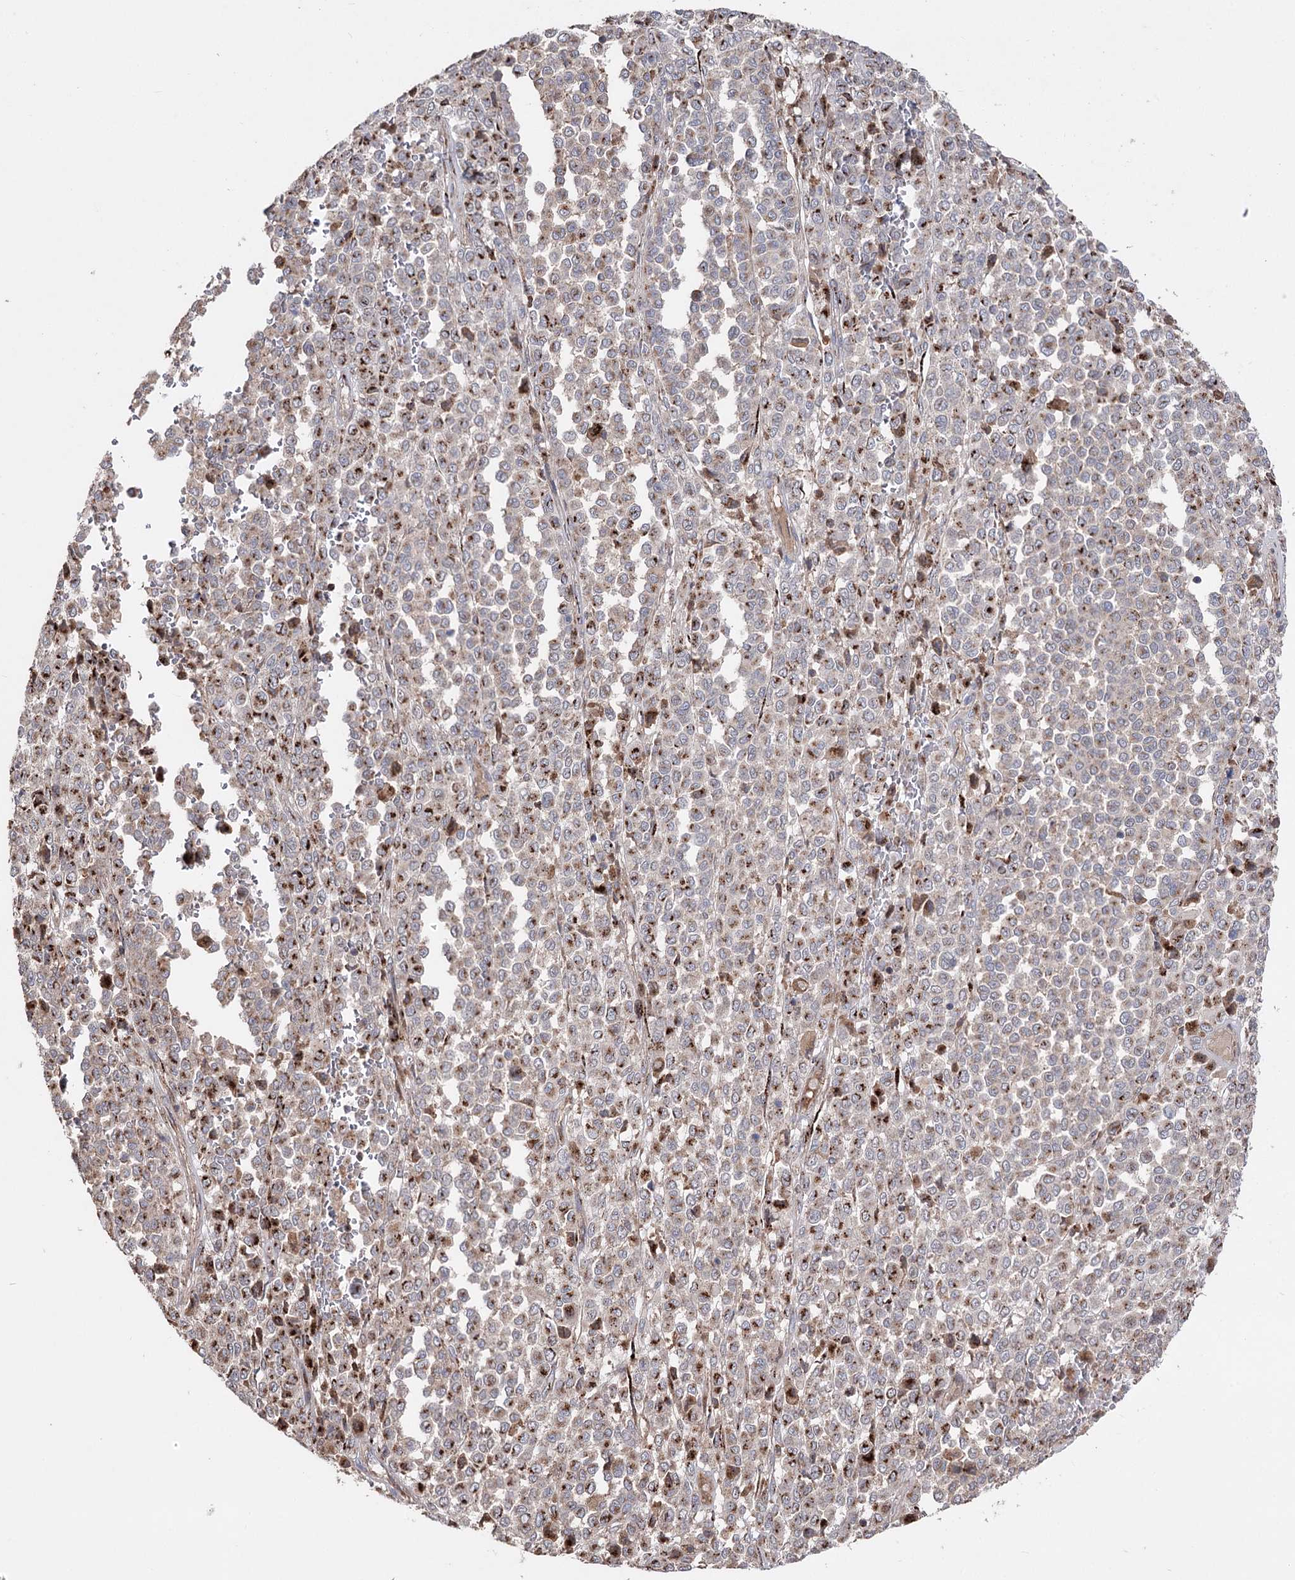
{"staining": {"intensity": "strong", "quantity": "25%-75%", "location": "cytoplasmic/membranous"}, "tissue": "melanoma", "cell_type": "Tumor cells", "image_type": "cancer", "snomed": [{"axis": "morphology", "description": "Malignant melanoma, Metastatic site"}, {"axis": "topography", "description": "Pancreas"}], "caption": "The immunohistochemical stain shows strong cytoplasmic/membranous expression in tumor cells of malignant melanoma (metastatic site) tissue.", "gene": "ARHGAP20", "patient": {"sex": "female", "age": 30}}